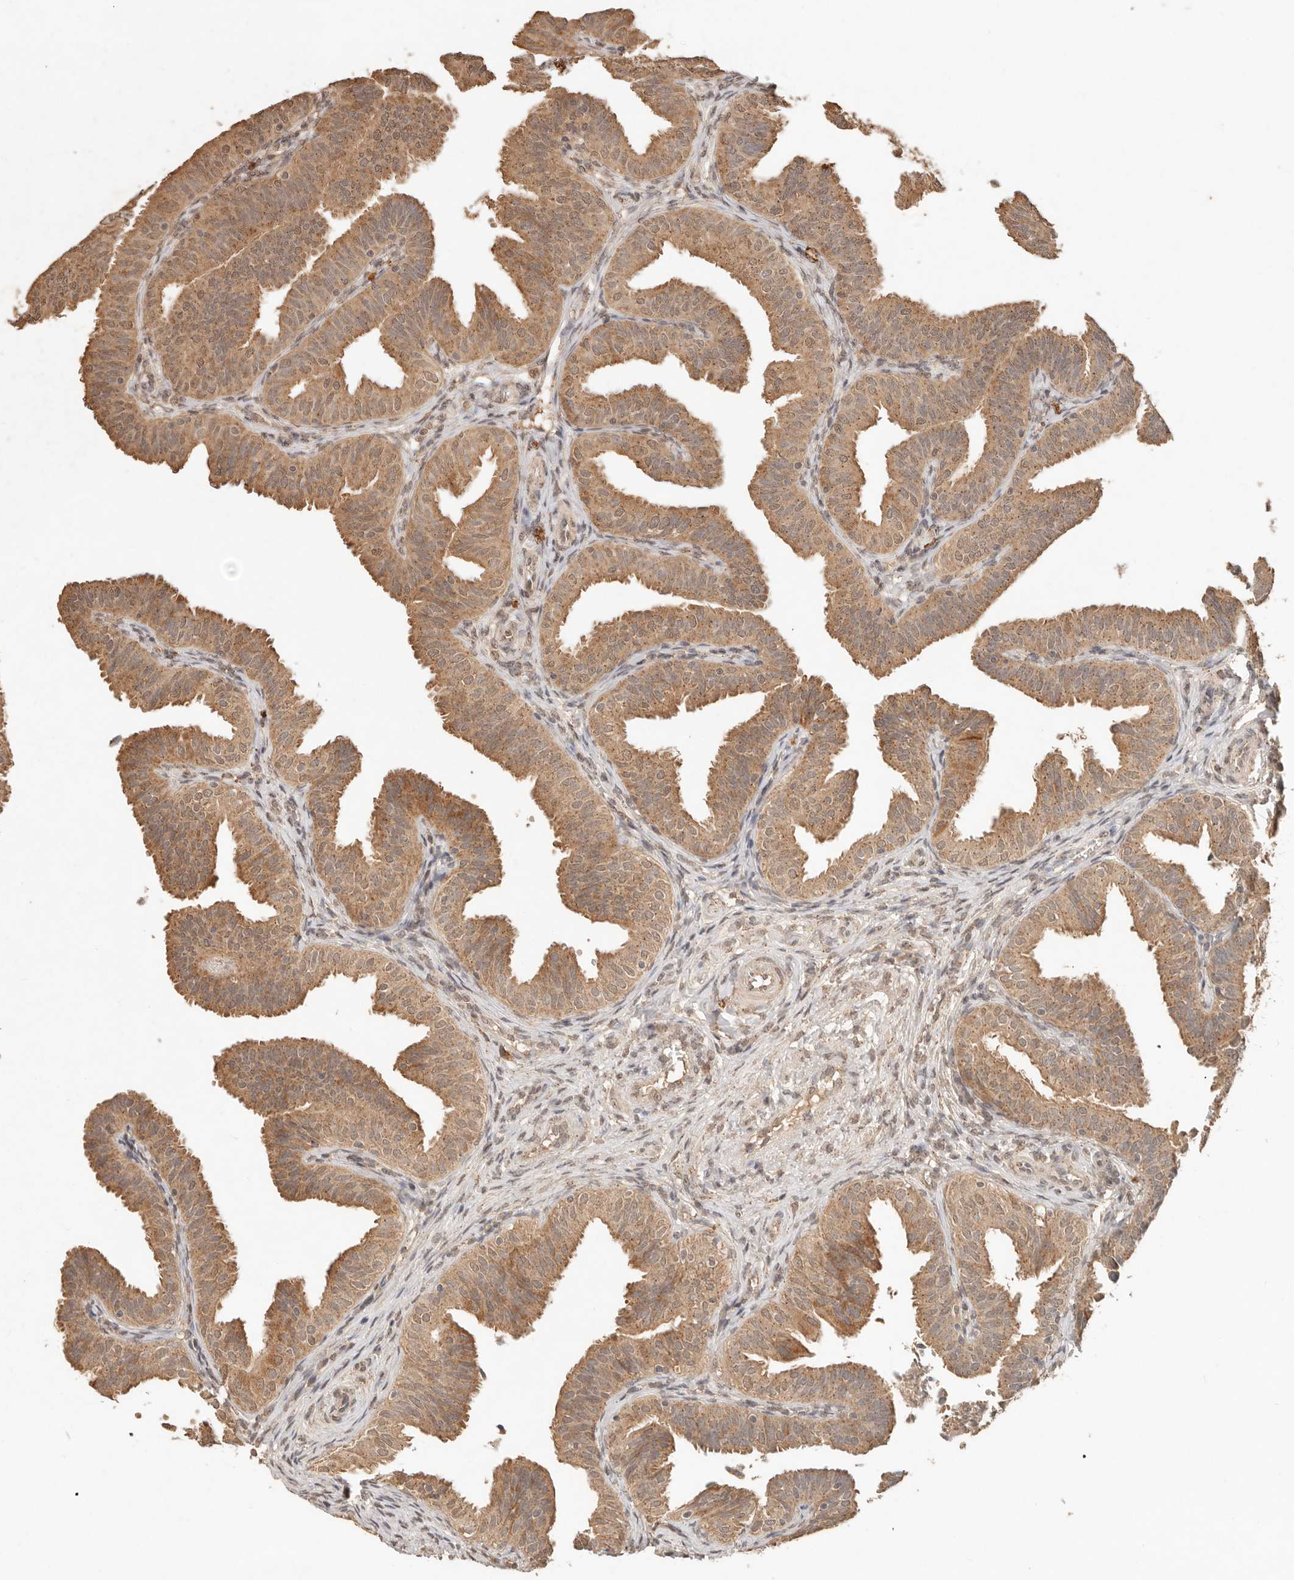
{"staining": {"intensity": "moderate", "quantity": ">75%", "location": "cytoplasmic/membranous"}, "tissue": "fallopian tube", "cell_type": "Glandular cells", "image_type": "normal", "snomed": [{"axis": "morphology", "description": "Normal tissue, NOS"}, {"axis": "topography", "description": "Fallopian tube"}], "caption": "Brown immunohistochemical staining in benign fallopian tube reveals moderate cytoplasmic/membranous staining in about >75% of glandular cells.", "gene": "LMO4", "patient": {"sex": "female", "age": 35}}